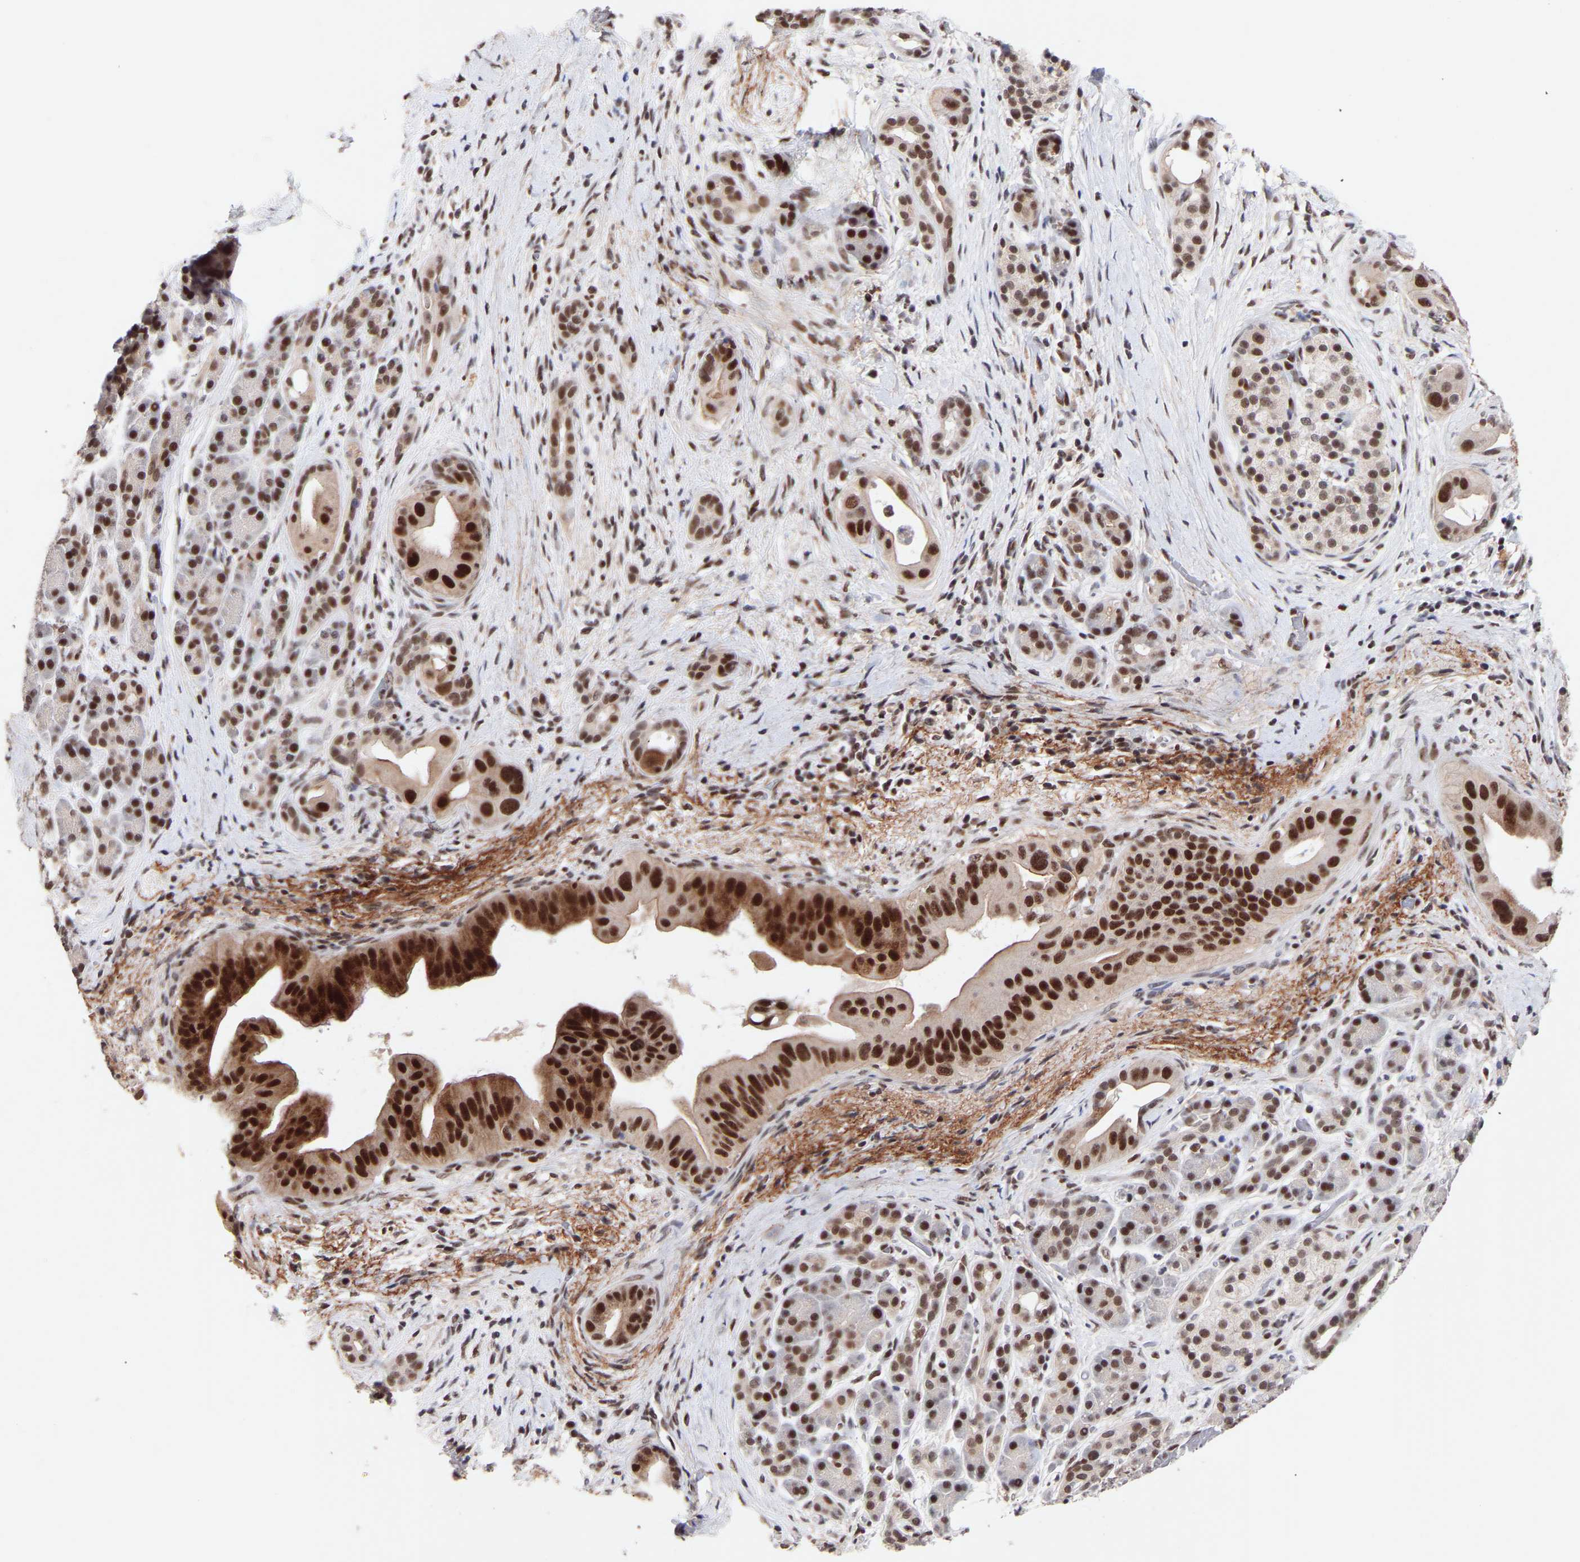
{"staining": {"intensity": "strong", "quantity": ">75%", "location": "nuclear"}, "tissue": "pancreatic cancer", "cell_type": "Tumor cells", "image_type": "cancer", "snomed": [{"axis": "morphology", "description": "Adenocarcinoma, NOS"}, {"axis": "topography", "description": "Pancreas"}], "caption": "Protein expression analysis of human adenocarcinoma (pancreatic) reveals strong nuclear expression in about >75% of tumor cells.", "gene": "RBM15", "patient": {"sex": "male", "age": 55}}